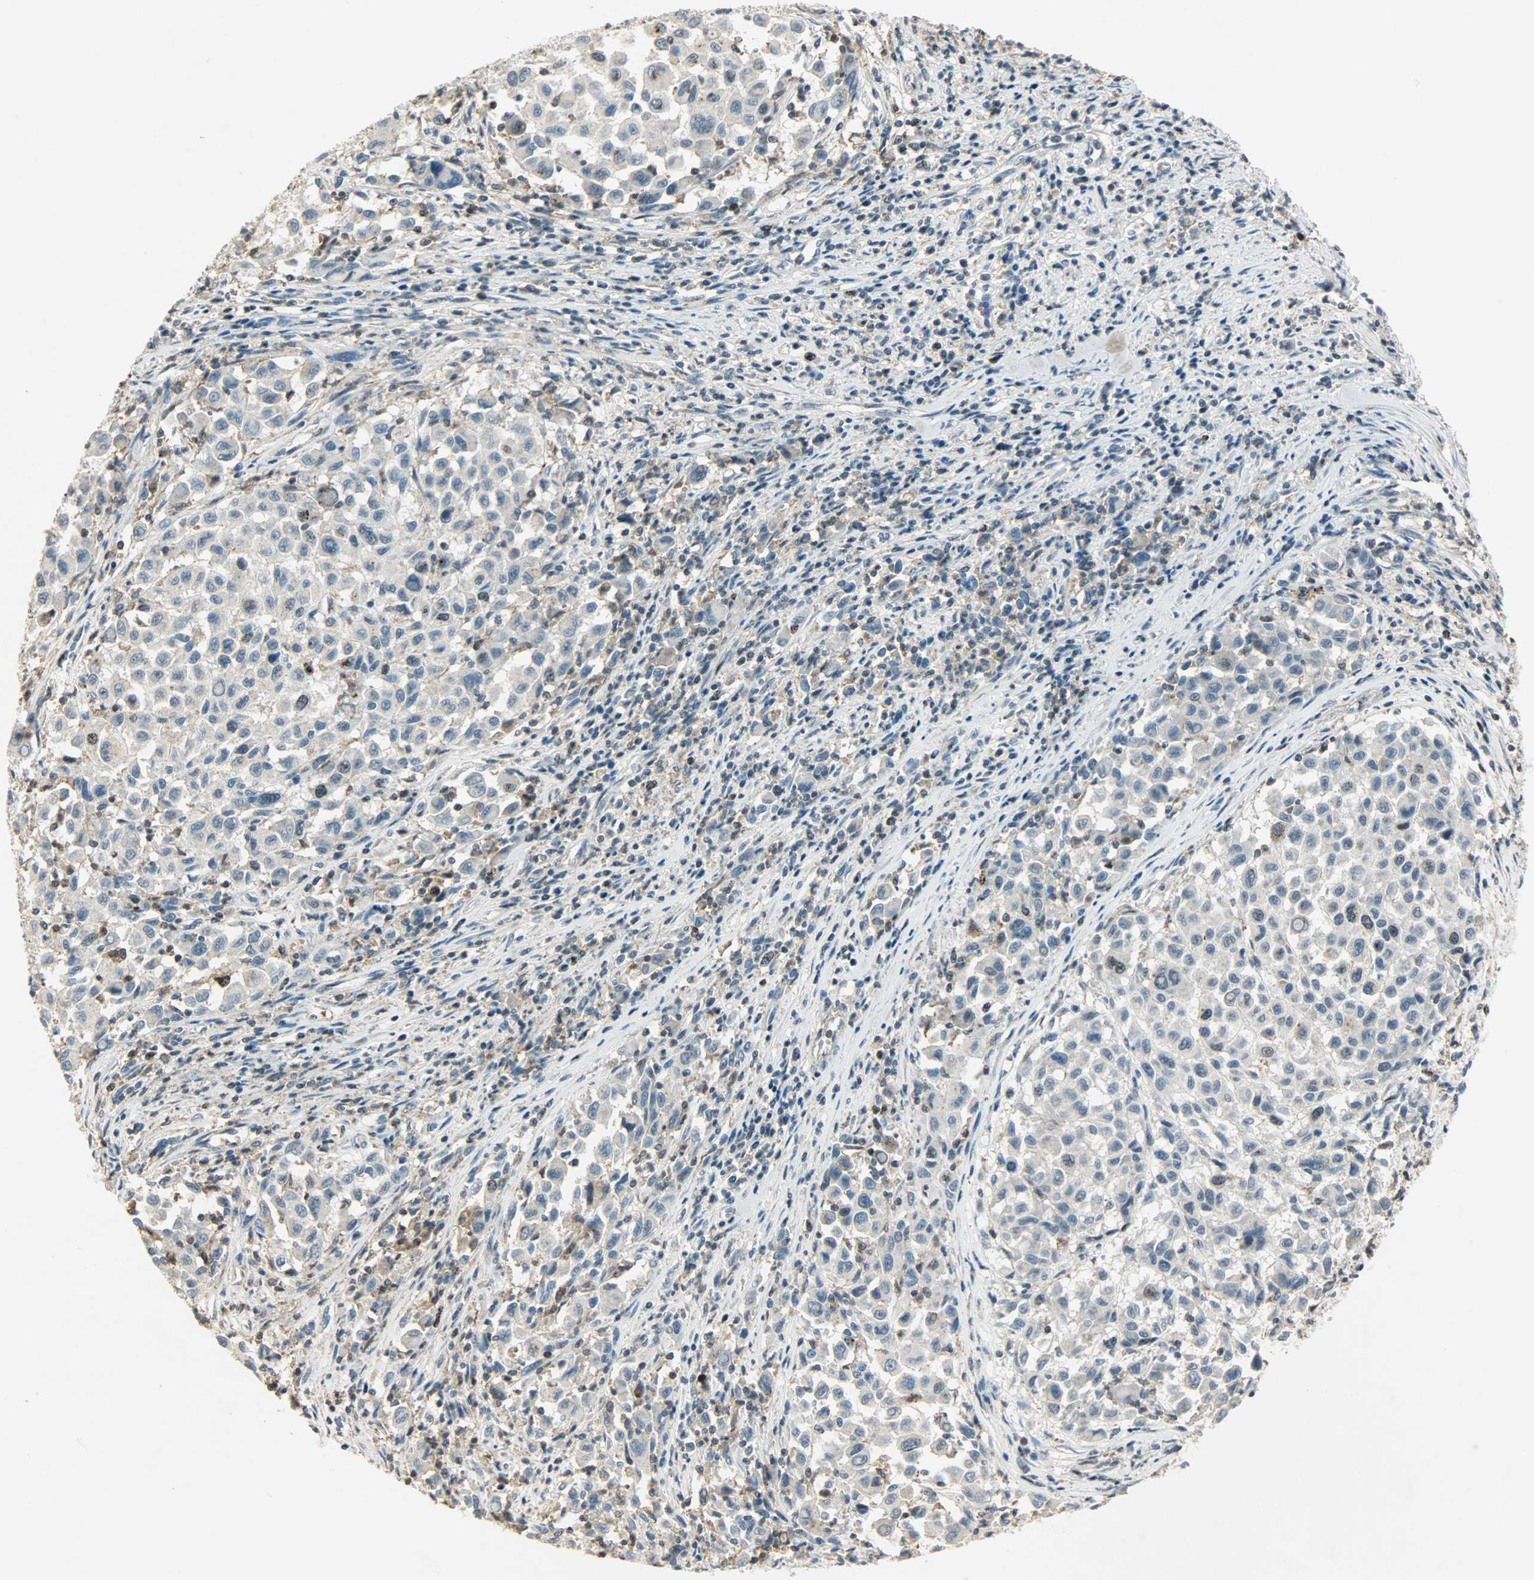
{"staining": {"intensity": "strong", "quantity": "<25%", "location": "nuclear"}, "tissue": "melanoma", "cell_type": "Tumor cells", "image_type": "cancer", "snomed": [{"axis": "morphology", "description": "Malignant melanoma, Metastatic site"}, {"axis": "topography", "description": "Lymph node"}], "caption": "Protein staining by IHC shows strong nuclear staining in approximately <25% of tumor cells in malignant melanoma (metastatic site). The staining is performed using DAB brown chromogen to label protein expression. The nuclei are counter-stained blue using hematoxylin.", "gene": "AURKB", "patient": {"sex": "male", "age": 61}}